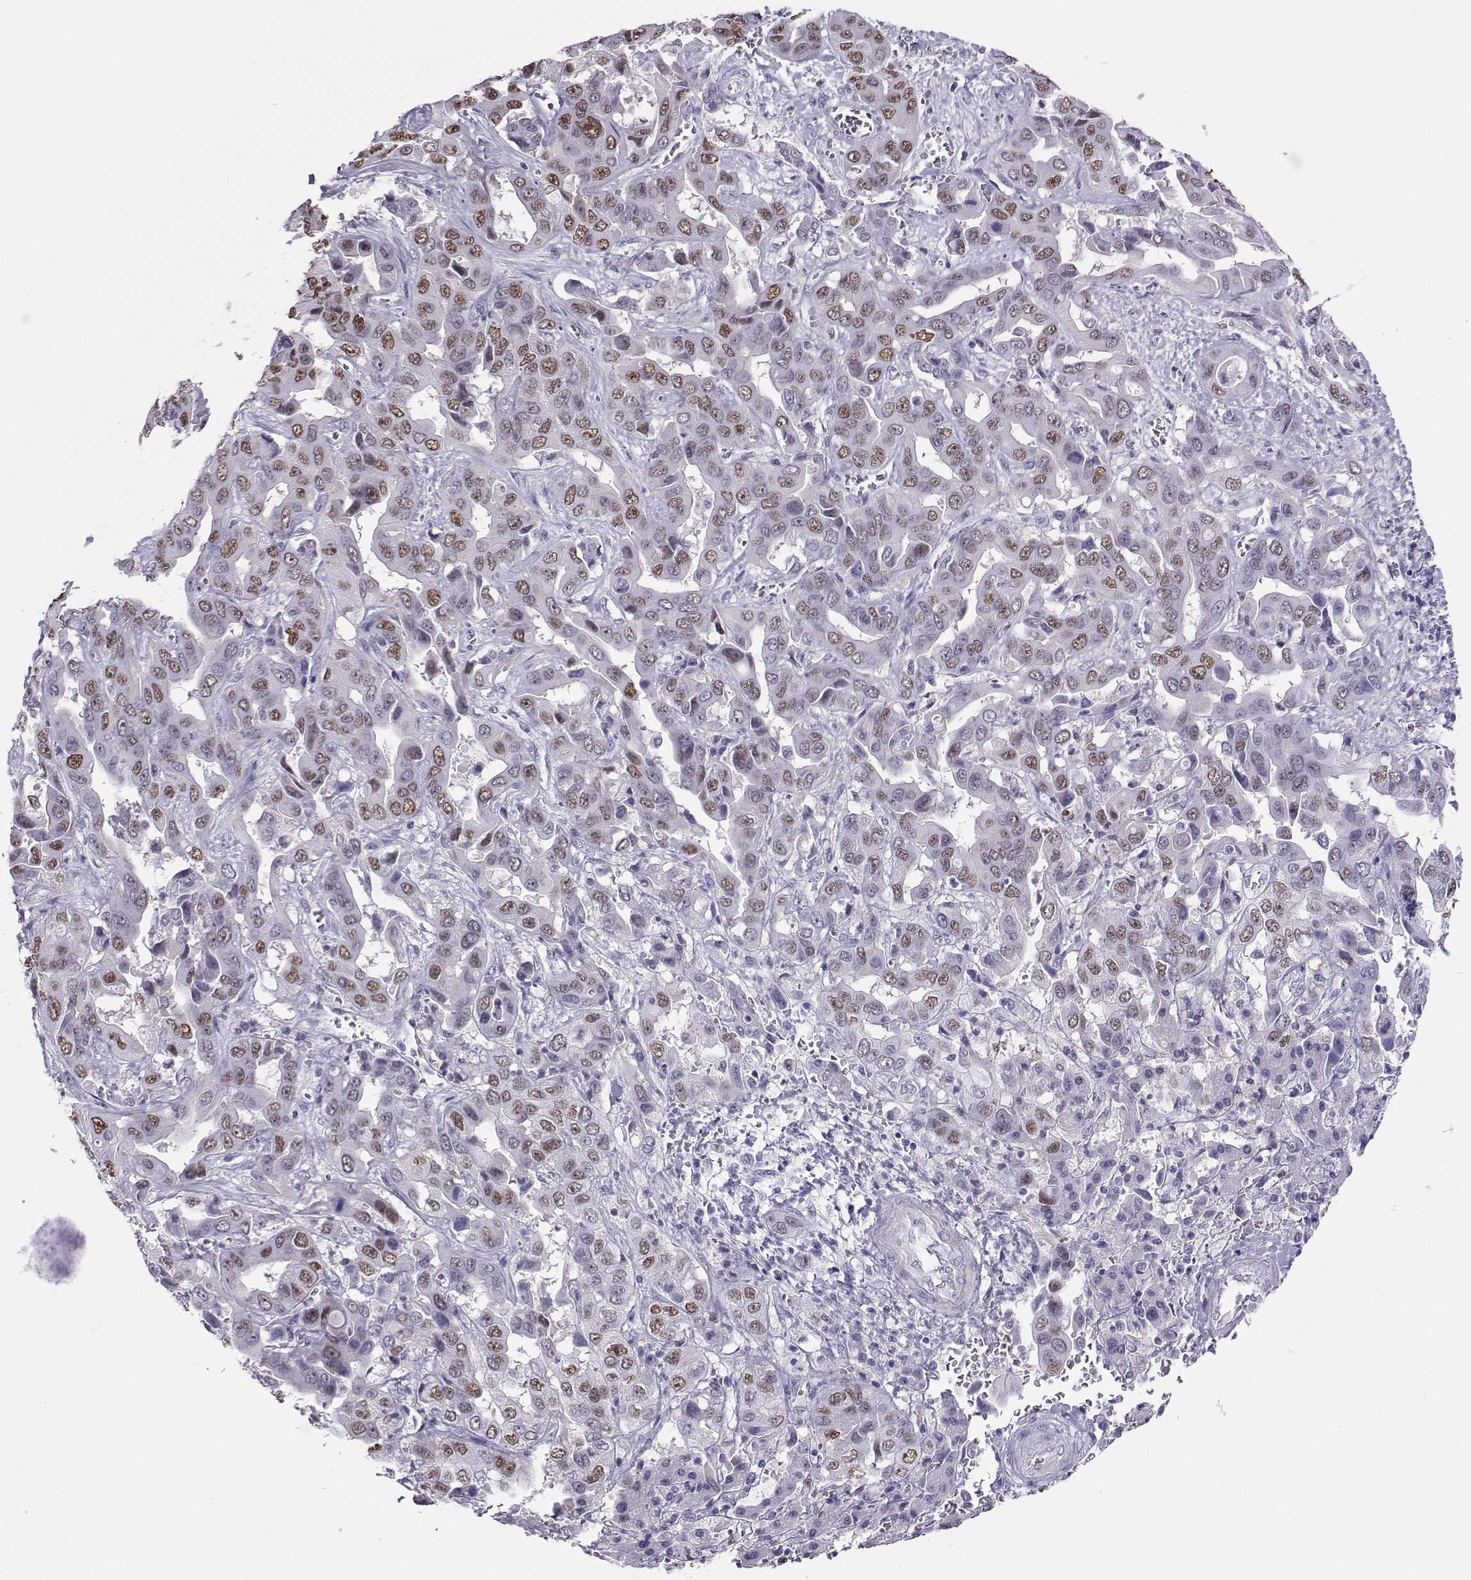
{"staining": {"intensity": "strong", "quantity": "25%-75%", "location": "nuclear"}, "tissue": "liver cancer", "cell_type": "Tumor cells", "image_type": "cancer", "snomed": [{"axis": "morphology", "description": "Cholangiocarcinoma"}, {"axis": "topography", "description": "Liver"}], "caption": "Immunohistochemistry of liver cancer (cholangiocarcinoma) exhibits high levels of strong nuclear positivity in about 25%-75% of tumor cells.", "gene": "TEDC2", "patient": {"sex": "female", "age": 52}}